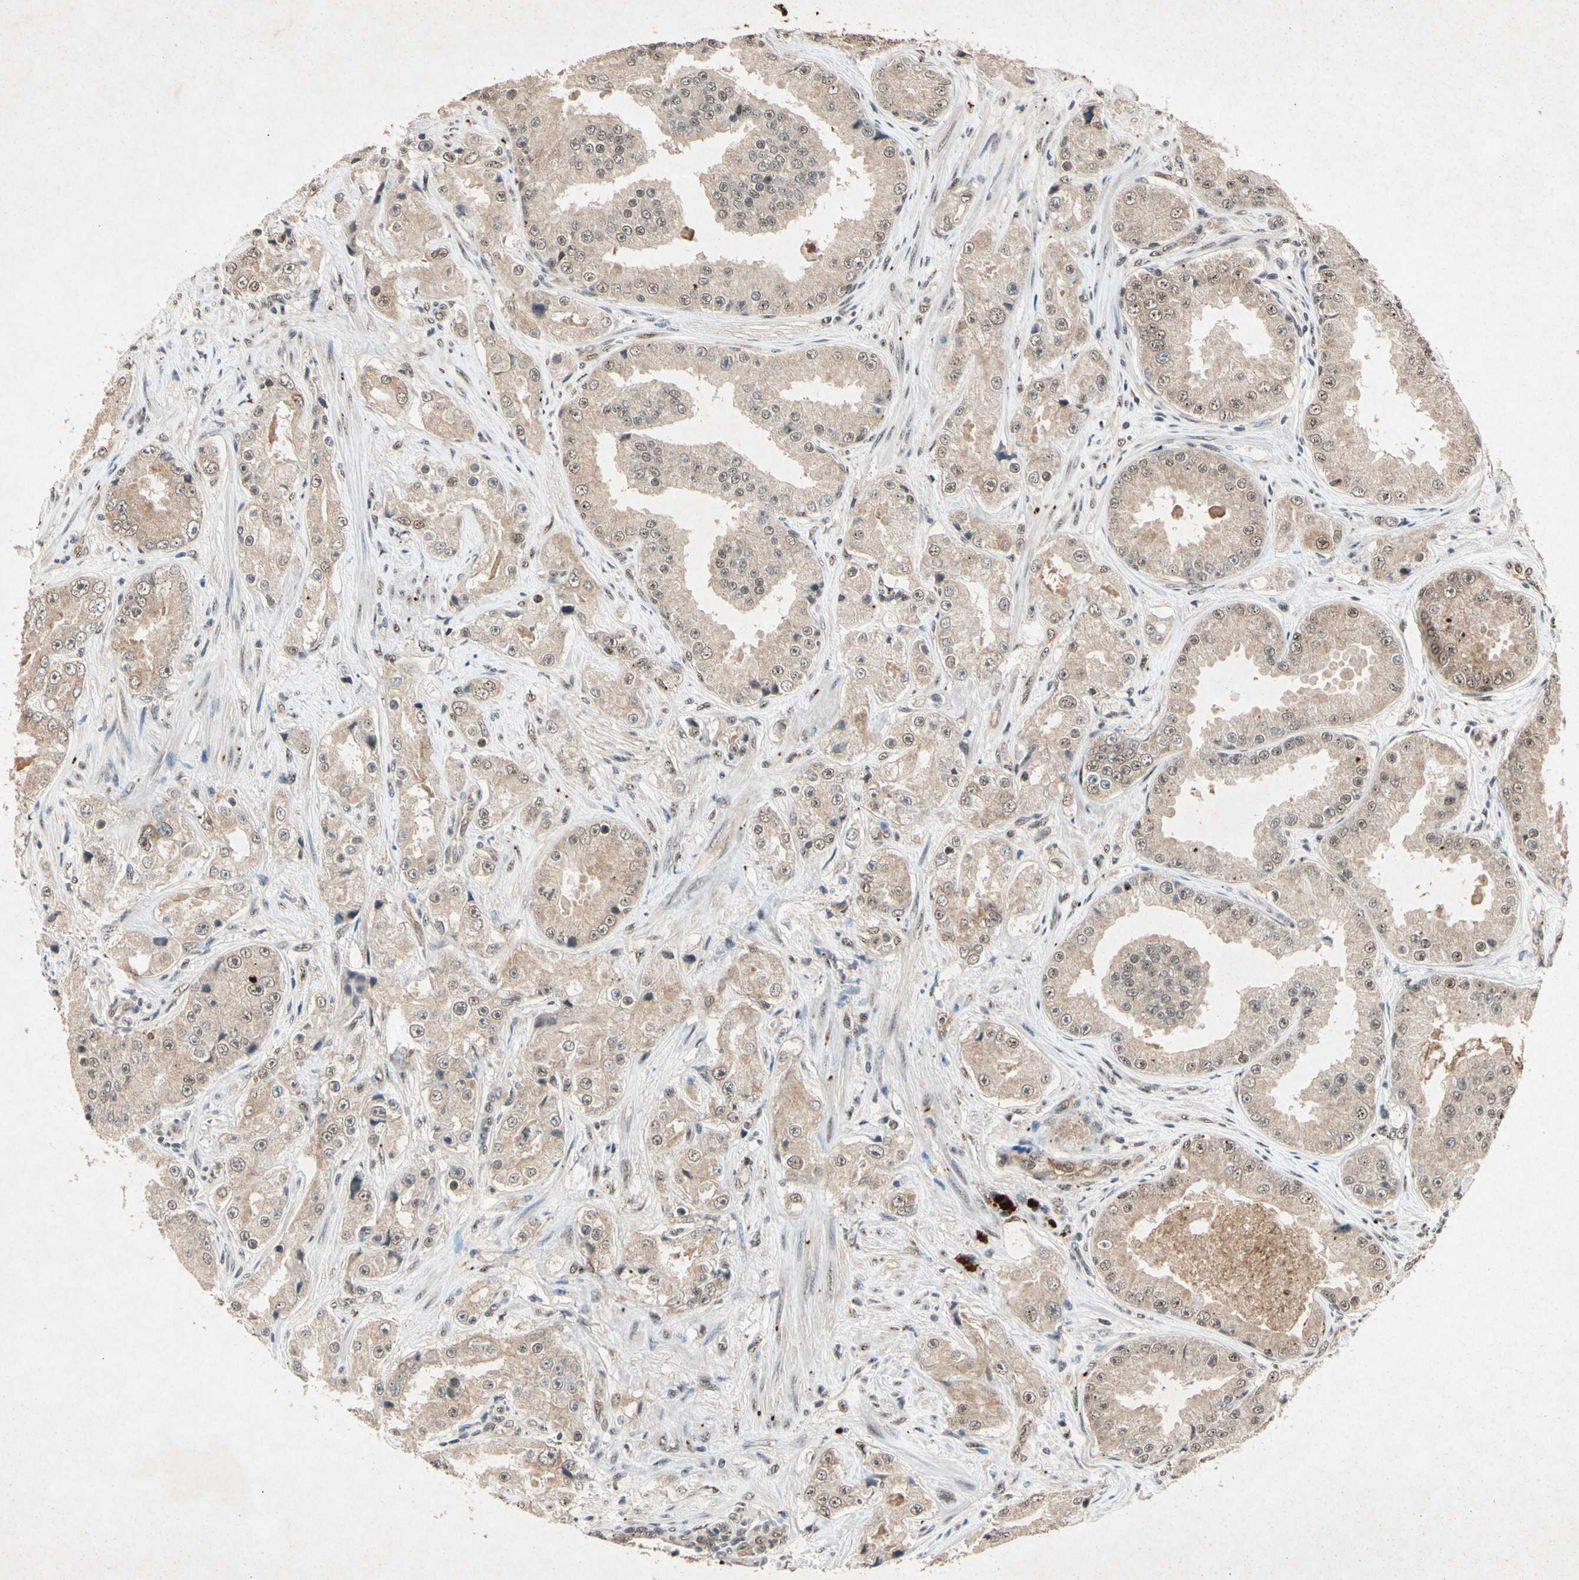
{"staining": {"intensity": "weak", "quantity": "25%-75%", "location": "cytoplasmic/membranous,nuclear"}, "tissue": "prostate cancer", "cell_type": "Tumor cells", "image_type": "cancer", "snomed": [{"axis": "morphology", "description": "Adenocarcinoma, High grade"}, {"axis": "topography", "description": "Prostate"}], "caption": "Protein expression analysis of human prostate cancer reveals weak cytoplasmic/membranous and nuclear expression in approximately 25%-75% of tumor cells. (DAB = brown stain, brightfield microscopy at high magnification).", "gene": "PML", "patient": {"sex": "male", "age": 73}}